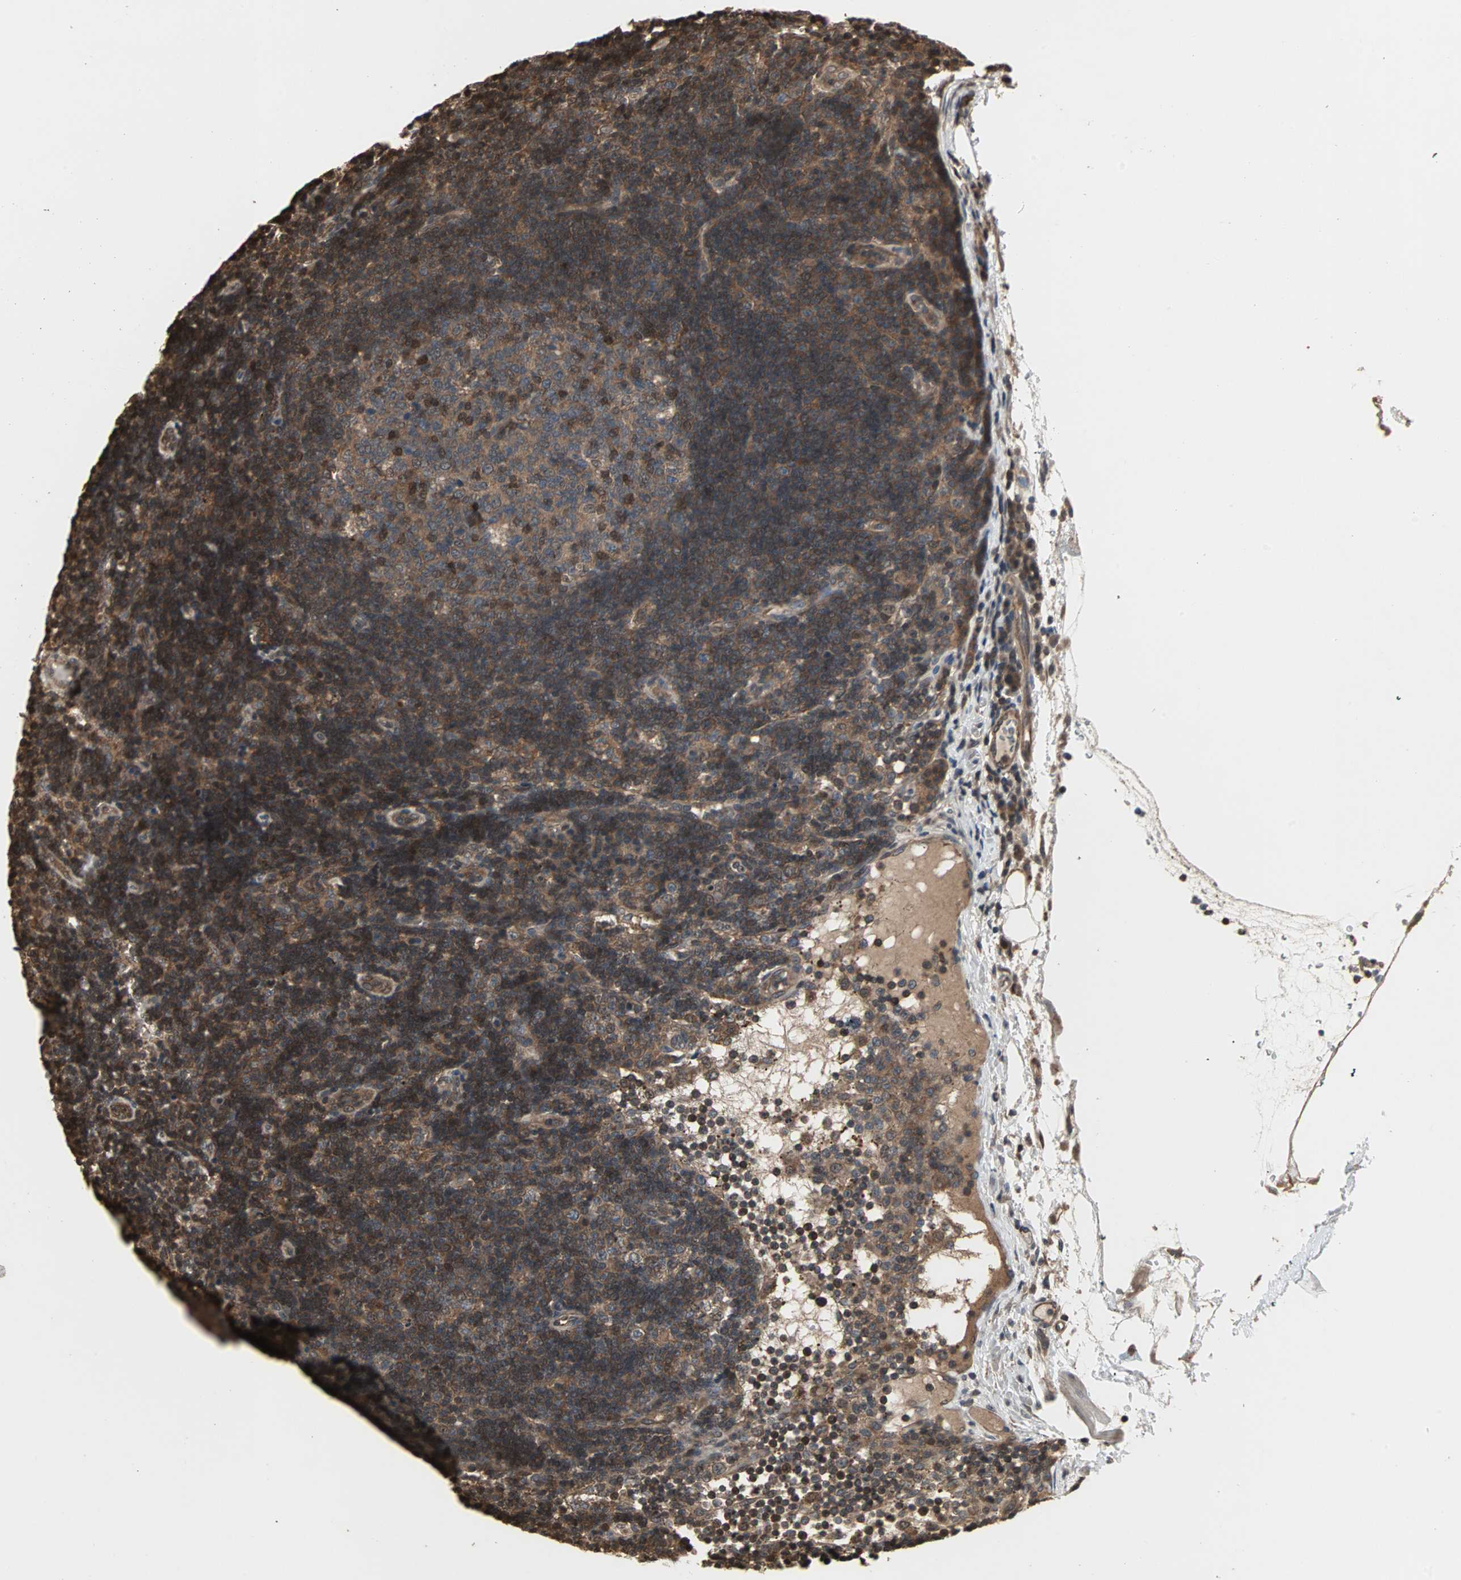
{"staining": {"intensity": "moderate", "quantity": ">75%", "location": "cytoplasmic/membranous,nuclear"}, "tissue": "lymph node", "cell_type": "Germinal center cells", "image_type": "normal", "snomed": [{"axis": "morphology", "description": "Normal tissue, NOS"}, {"axis": "morphology", "description": "Squamous cell carcinoma, metastatic, NOS"}, {"axis": "topography", "description": "Lymph node"}], "caption": "Immunohistochemical staining of benign human lymph node shows moderate cytoplasmic/membranous,nuclear protein expression in about >75% of germinal center cells.", "gene": "DRG2", "patient": {"sex": "female", "age": 53}}